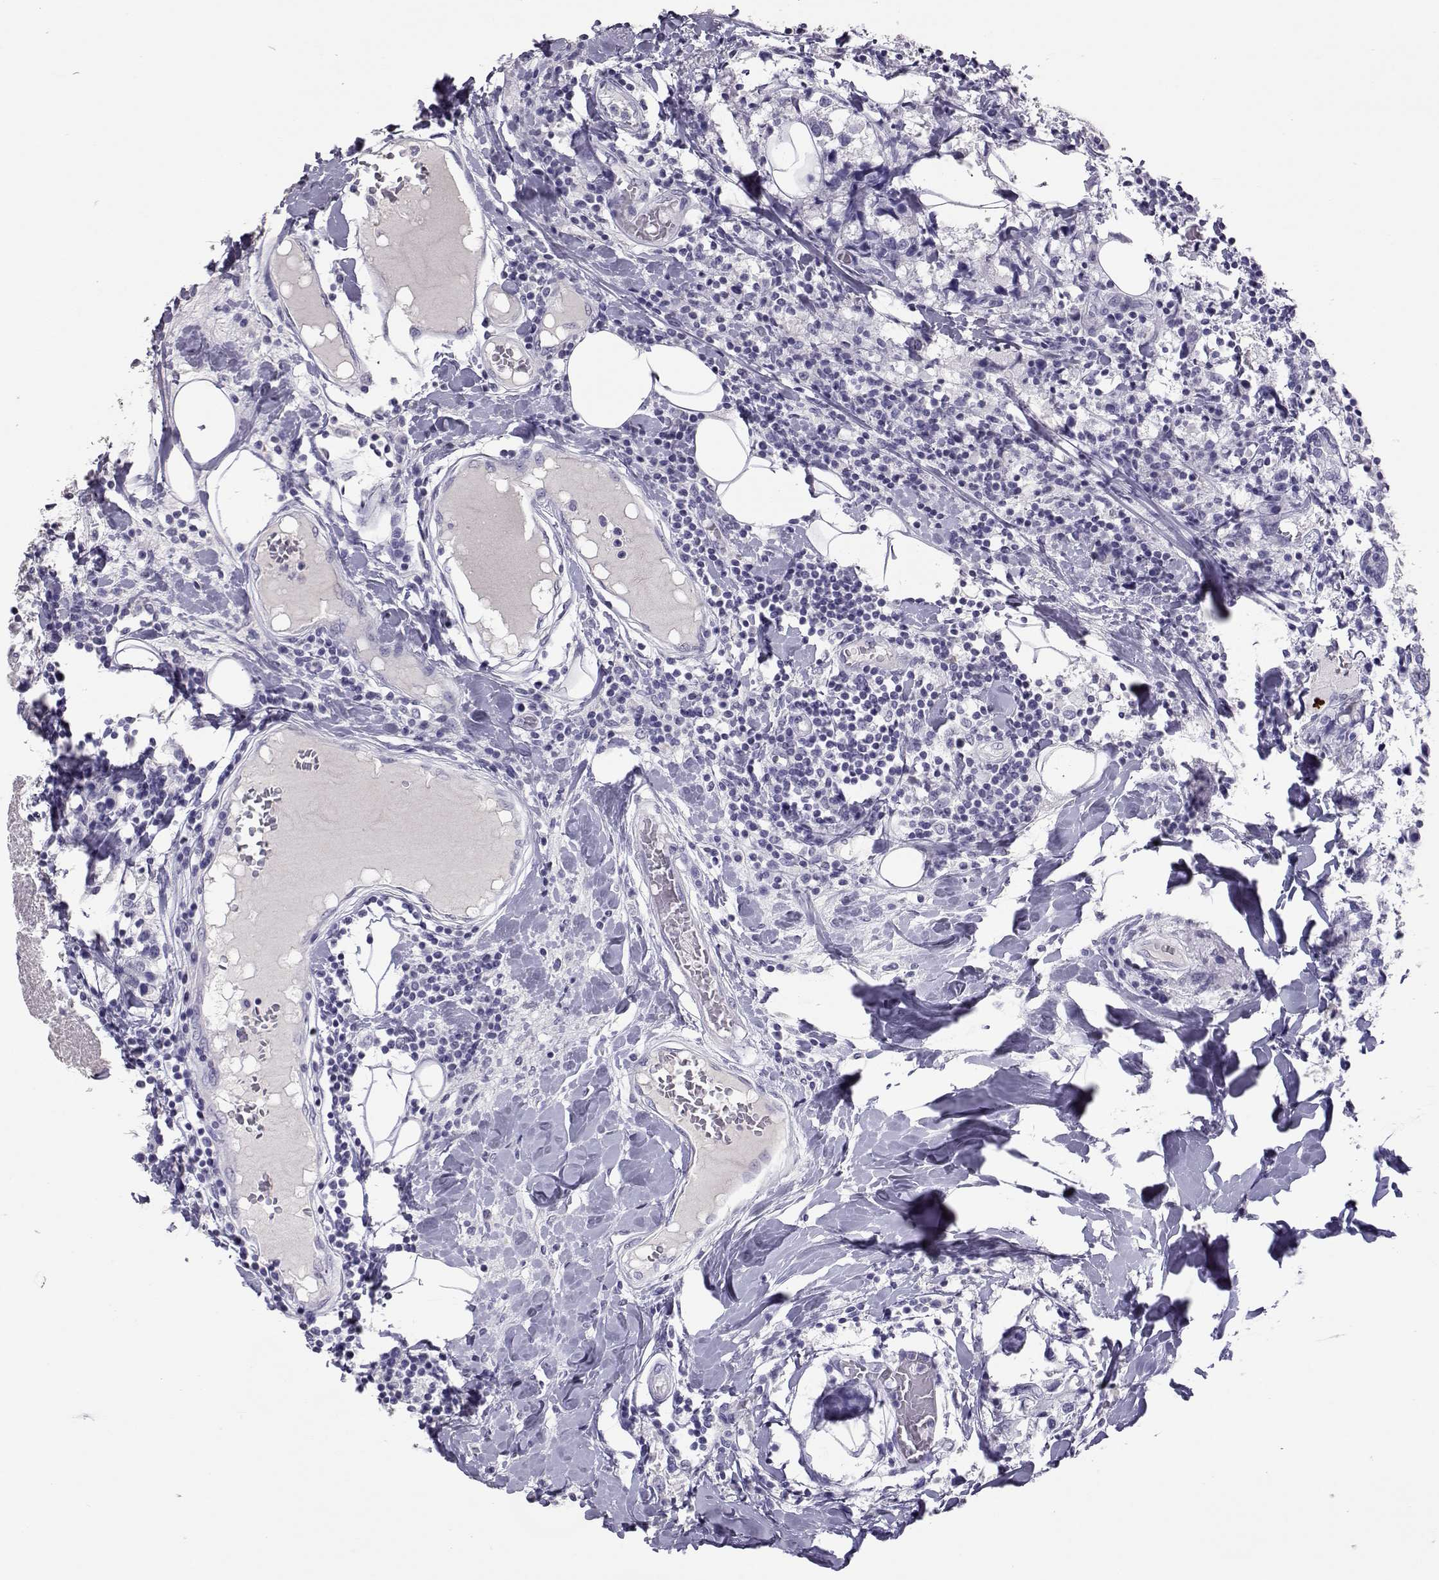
{"staining": {"intensity": "negative", "quantity": "none", "location": "none"}, "tissue": "breast cancer", "cell_type": "Tumor cells", "image_type": "cancer", "snomed": [{"axis": "morphology", "description": "Lobular carcinoma"}, {"axis": "topography", "description": "Breast"}], "caption": "Immunohistochemistry (IHC) histopathology image of human breast cancer (lobular carcinoma) stained for a protein (brown), which reveals no expression in tumor cells. (Immunohistochemistry (IHC), brightfield microscopy, high magnification).", "gene": "PMCH", "patient": {"sex": "female", "age": 59}}